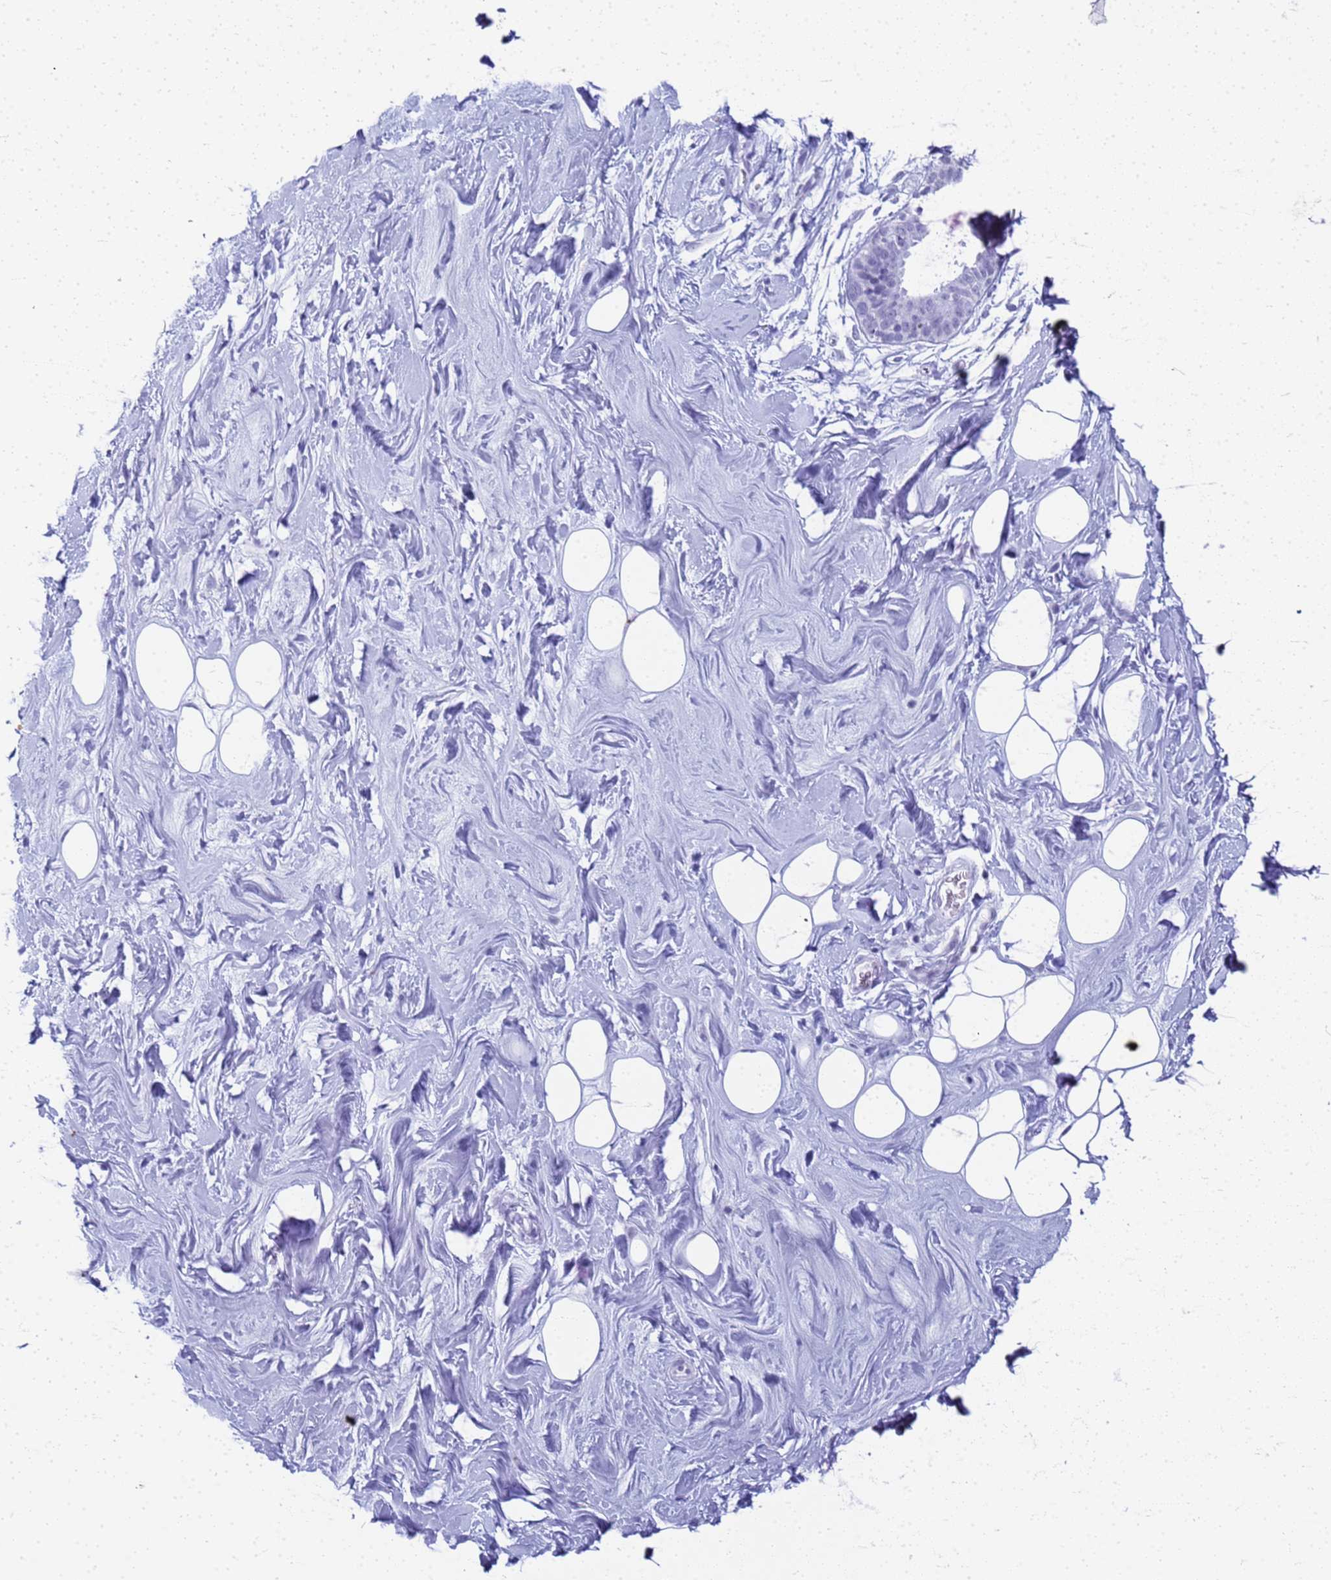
{"staining": {"intensity": "negative", "quantity": "none", "location": "none"}, "tissue": "adipose tissue", "cell_type": "Adipocytes", "image_type": "normal", "snomed": [{"axis": "morphology", "description": "Normal tissue, NOS"}, {"axis": "topography", "description": "Breast"}], "caption": "Immunohistochemical staining of benign human adipose tissue demonstrates no significant expression in adipocytes. (DAB IHC, high magnification).", "gene": "SLC7A9", "patient": {"sex": "female", "age": 26}}